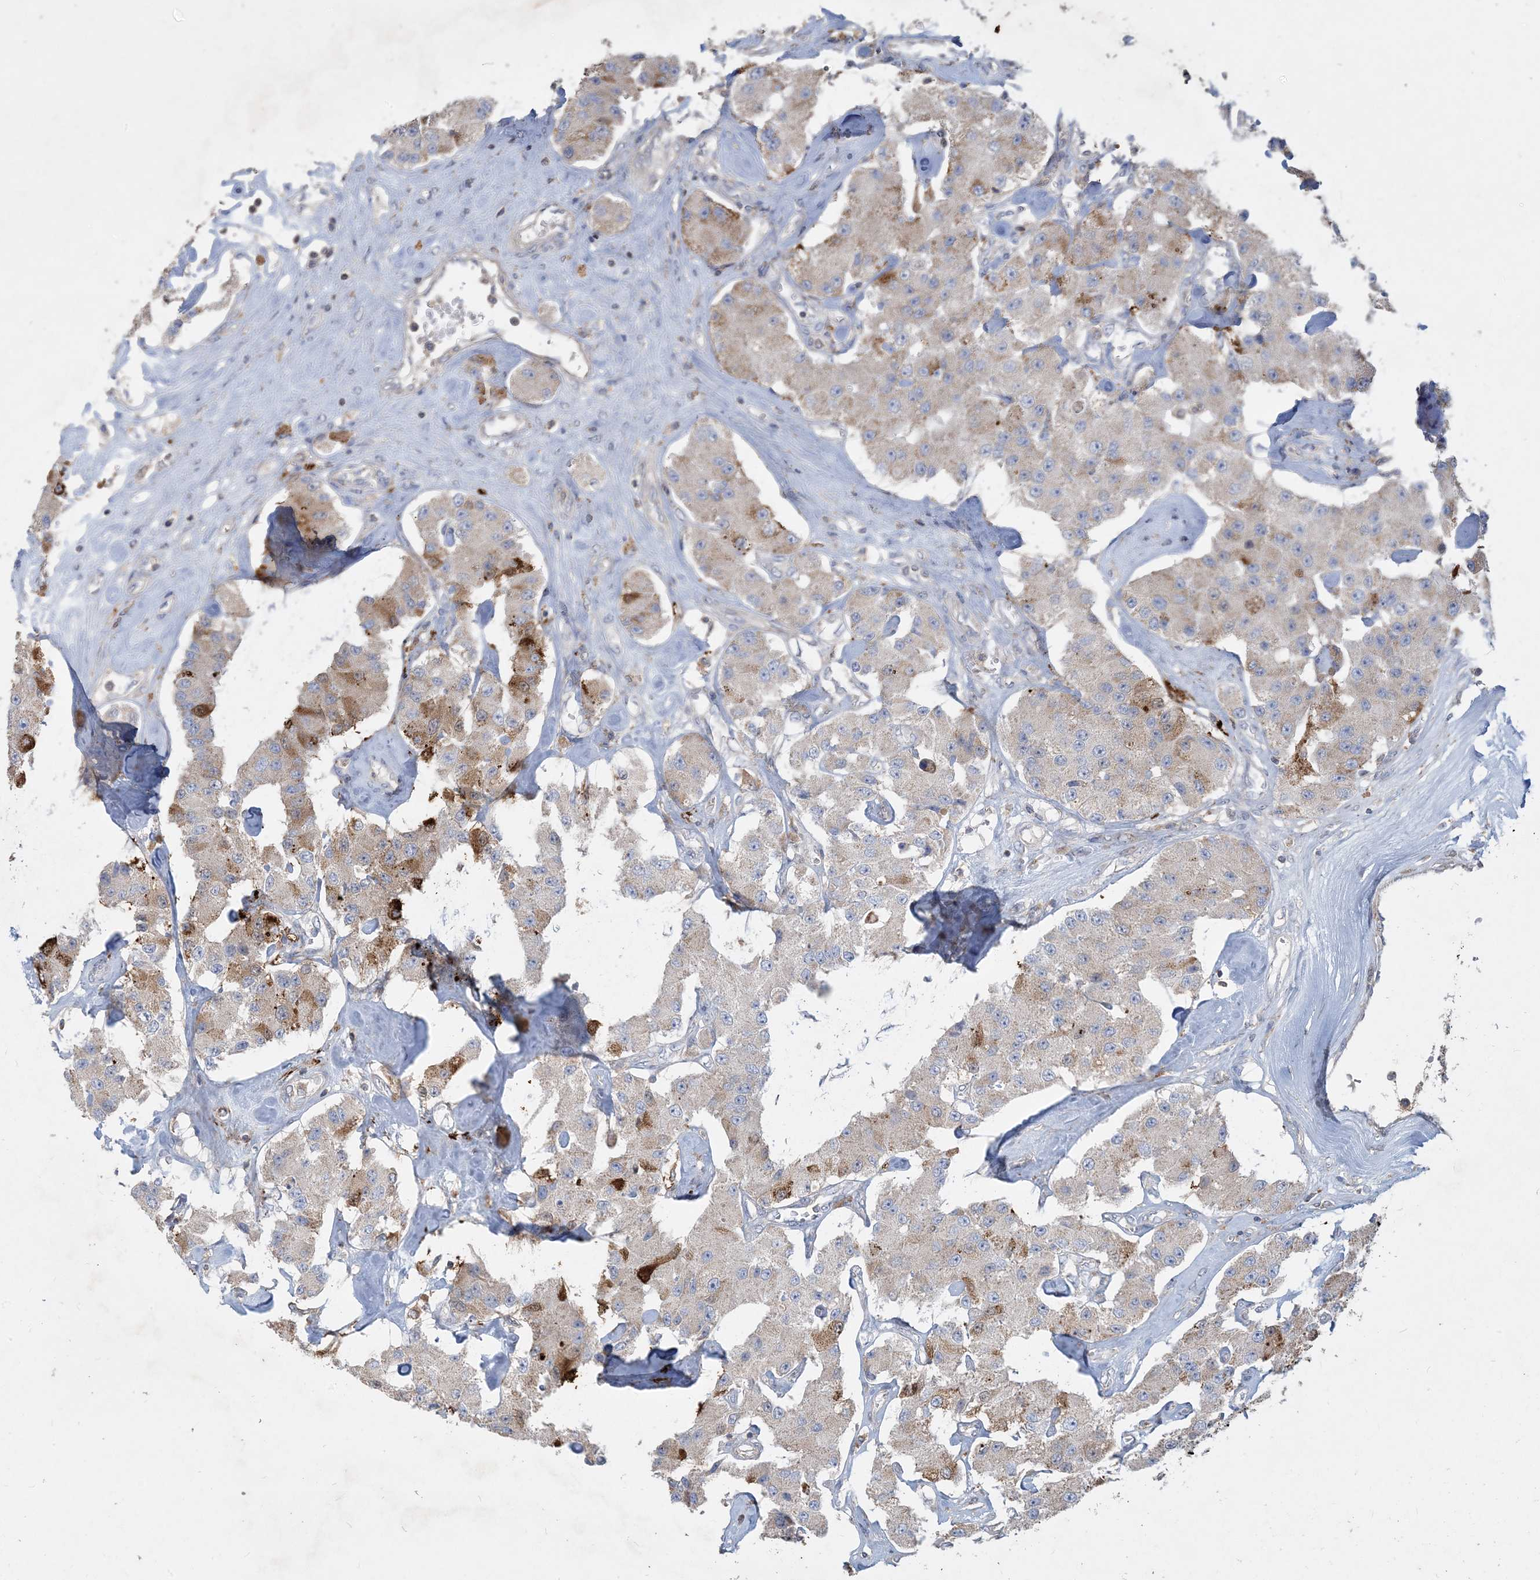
{"staining": {"intensity": "moderate", "quantity": "25%-75%", "location": "cytoplasmic/membranous"}, "tissue": "carcinoid", "cell_type": "Tumor cells", "image_type": "cancer", "snomed": [{"axis": "morphology", "description": "Carcinoid, malignant, NOS"}, {"axis": "topography", "description": "Pancreas"}], "caption": "Protein staining of carcinoid (malignant) tissue exhibits moderate cytoplasmic/membranous staining in about 25%-75% of tumor cells.", "gene": "ECHDC1", "patient": {"sex": "male", "age": 41}}